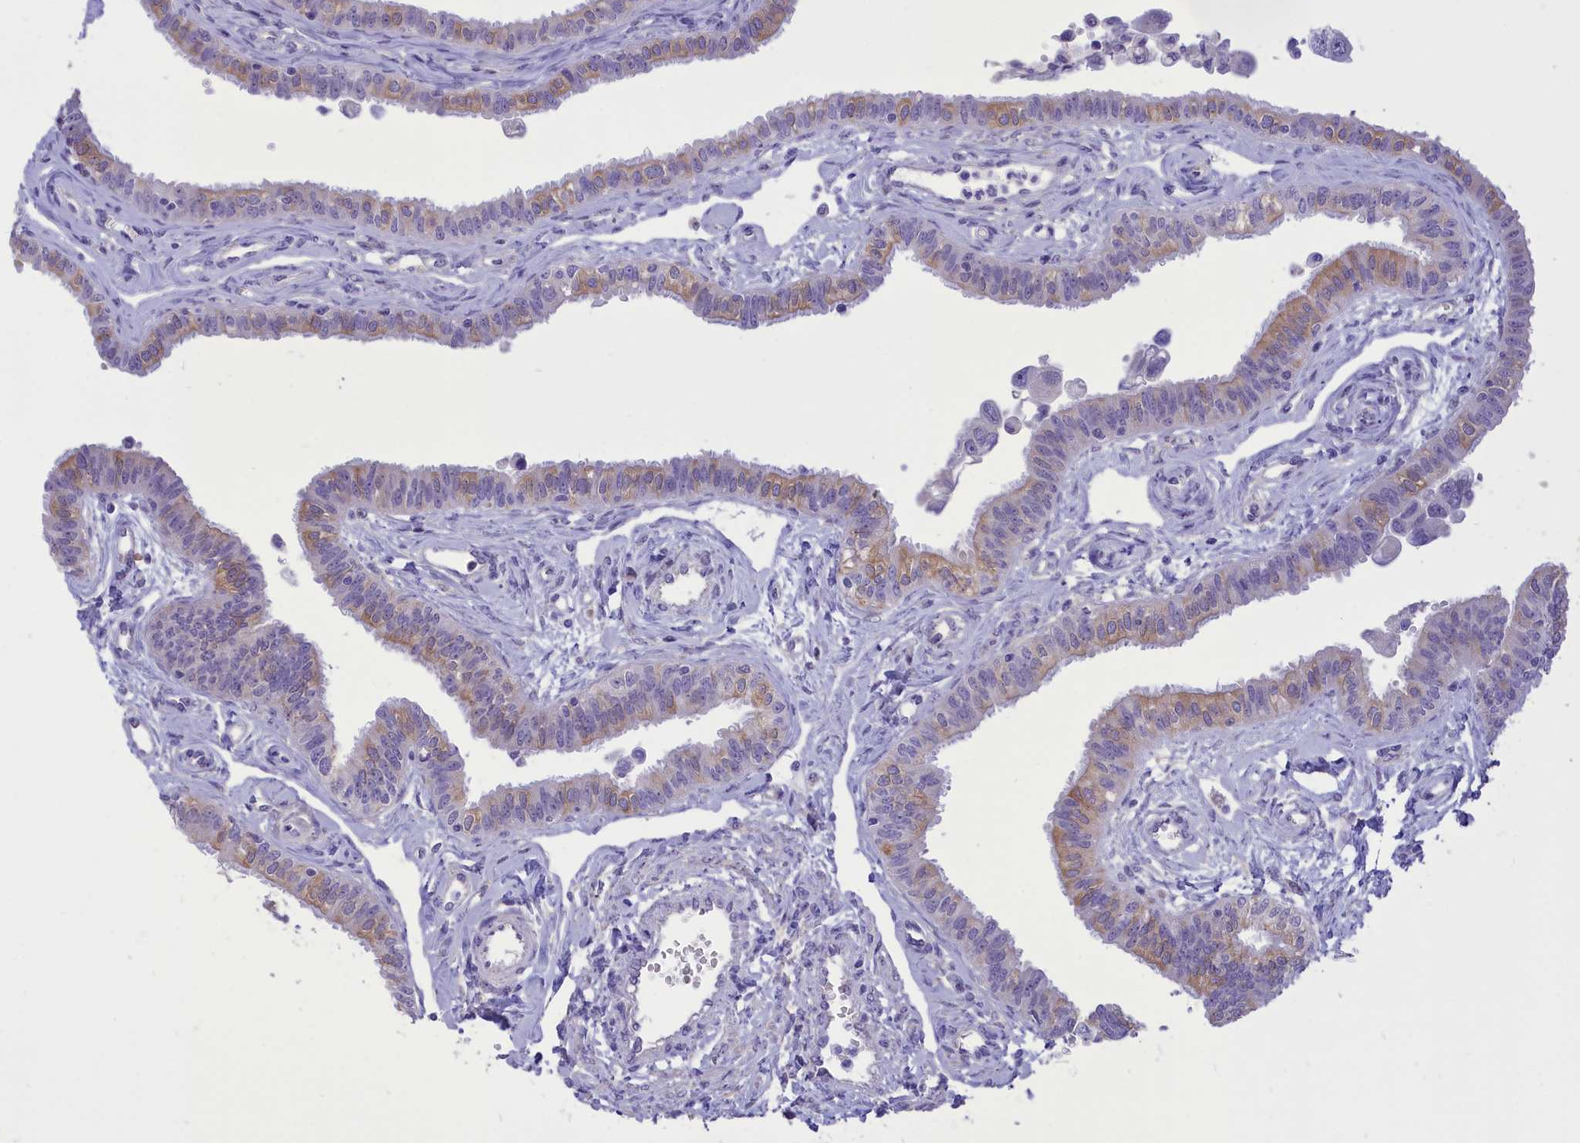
{"staining": {"intensity": "weak", "quantity": "25%-75%", "location": "cytoplasmic/membranous"}, "tissue": "fallopian tube", "cell_type": "Glandular cells", "image_type": "normal", "snomed": [{"axis": "morphology", "description": "Normal tissue, NOS"}, {"axis": "morphology", "description": "Carcinoma, NOS"}, {"axis": "topography", "description": "Fallopian tube"}, {"axis": "topography", "description": "Ovary"}], "caption": "Fallopian tube stained for a protein reveals weak cytoplasmic/membranous positivity in glandular cells. (Stains: DAB (3,3'-diaminobenzidine) in brown, nuclei in blue, Microscopy: brightfield microscopy at high magnification).", "gene": "DCAF16", "patient": {"sex": "female", "age": 59}}